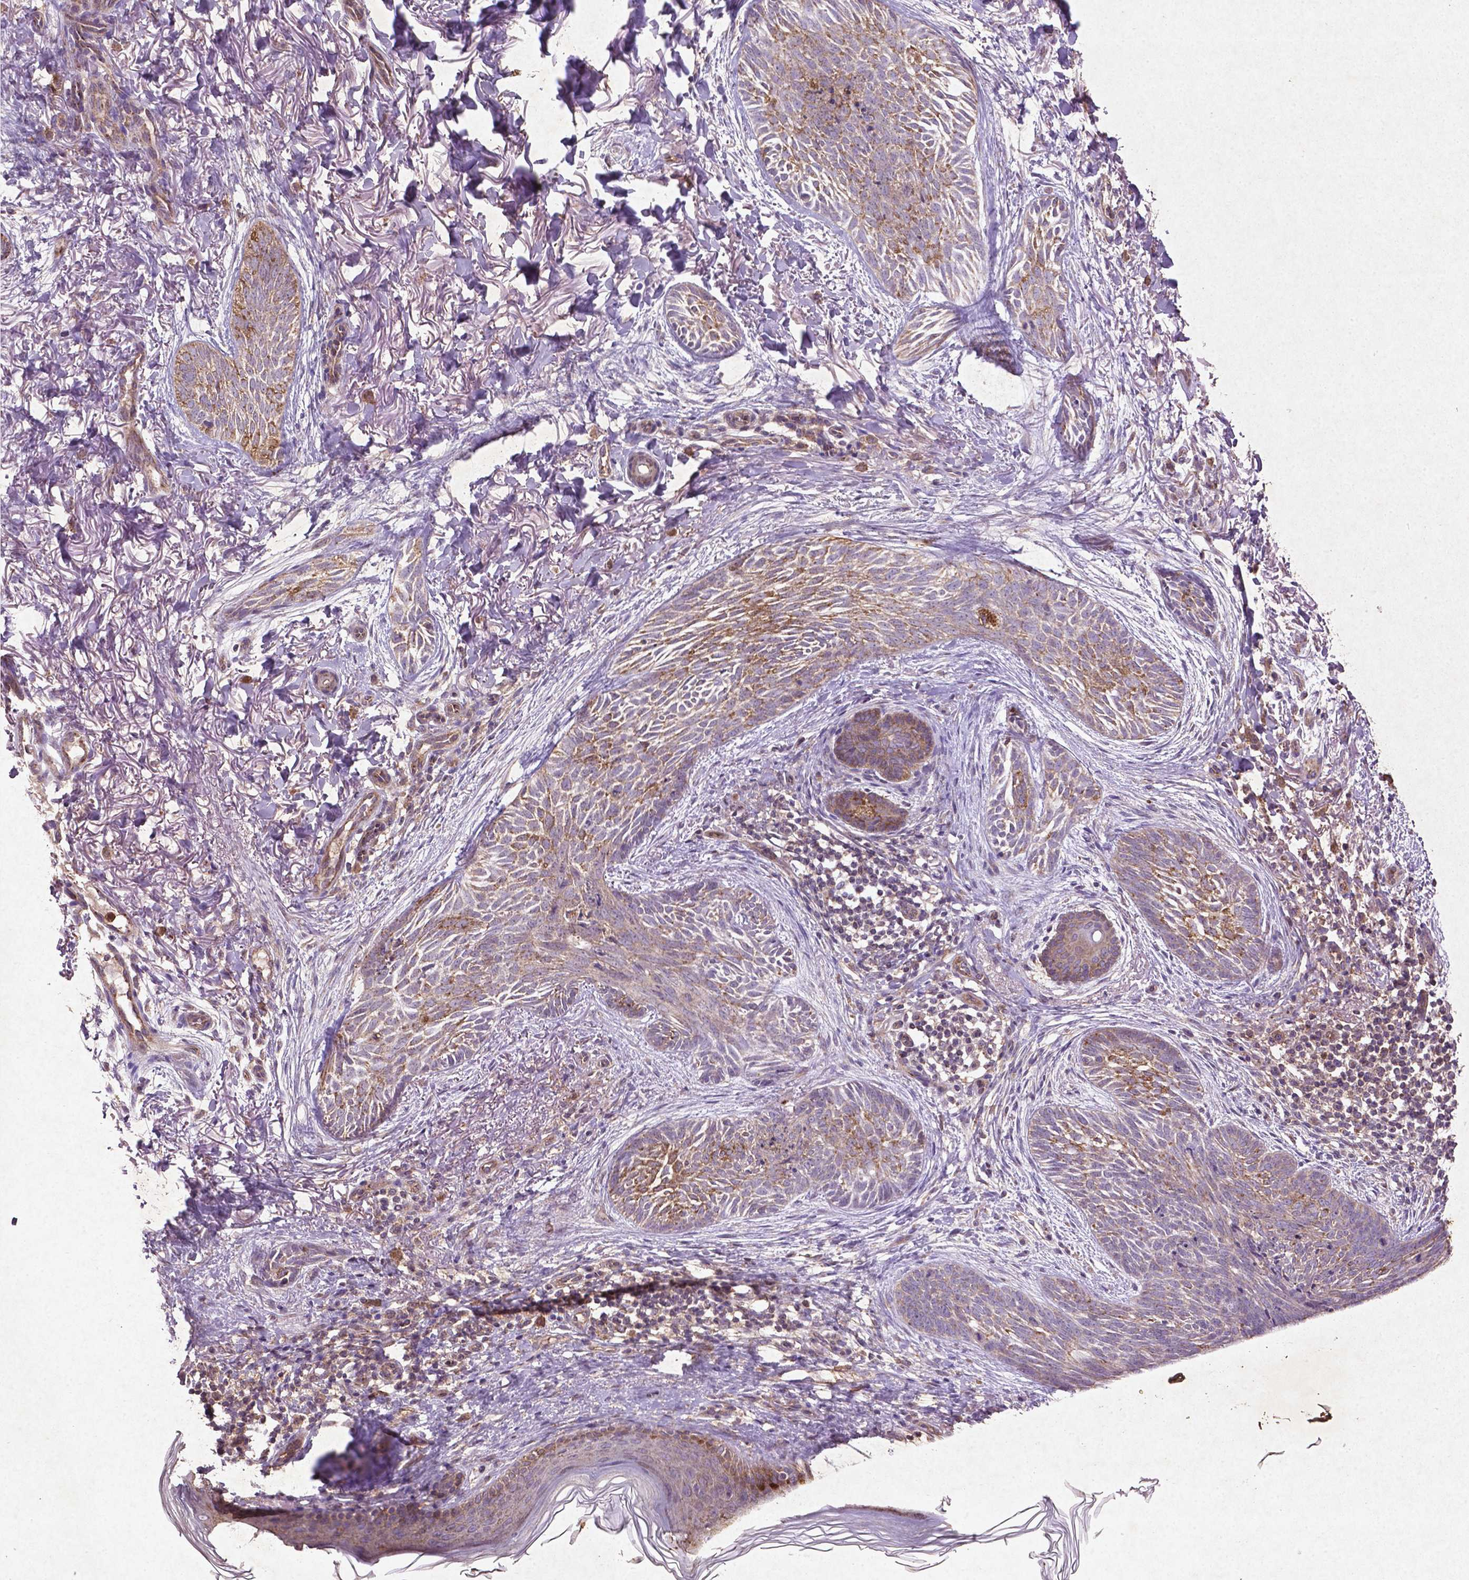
{"staining": {"intensity": "weak", "quantity": ">75%", "location": "cytoplasmic/membranous"}, "tissue": "skin cancer", "cell_type": "Tumor cells", "image_type": "cancer", "snomed": [{"axis": "morphology", "description": "Basal cell carcinoma"}, {"axis": "topography", "description": "Skin"}], "caption": "This photomicrograph exhibits immunohistochemistry (IHC) staining of skin basal cell carcinoma, with low weak cytoplasmic/membranous expression in approximately >75% of tumor cells.", "gene": "MTOR", "patient": {"sex": "female", "age": 68}}